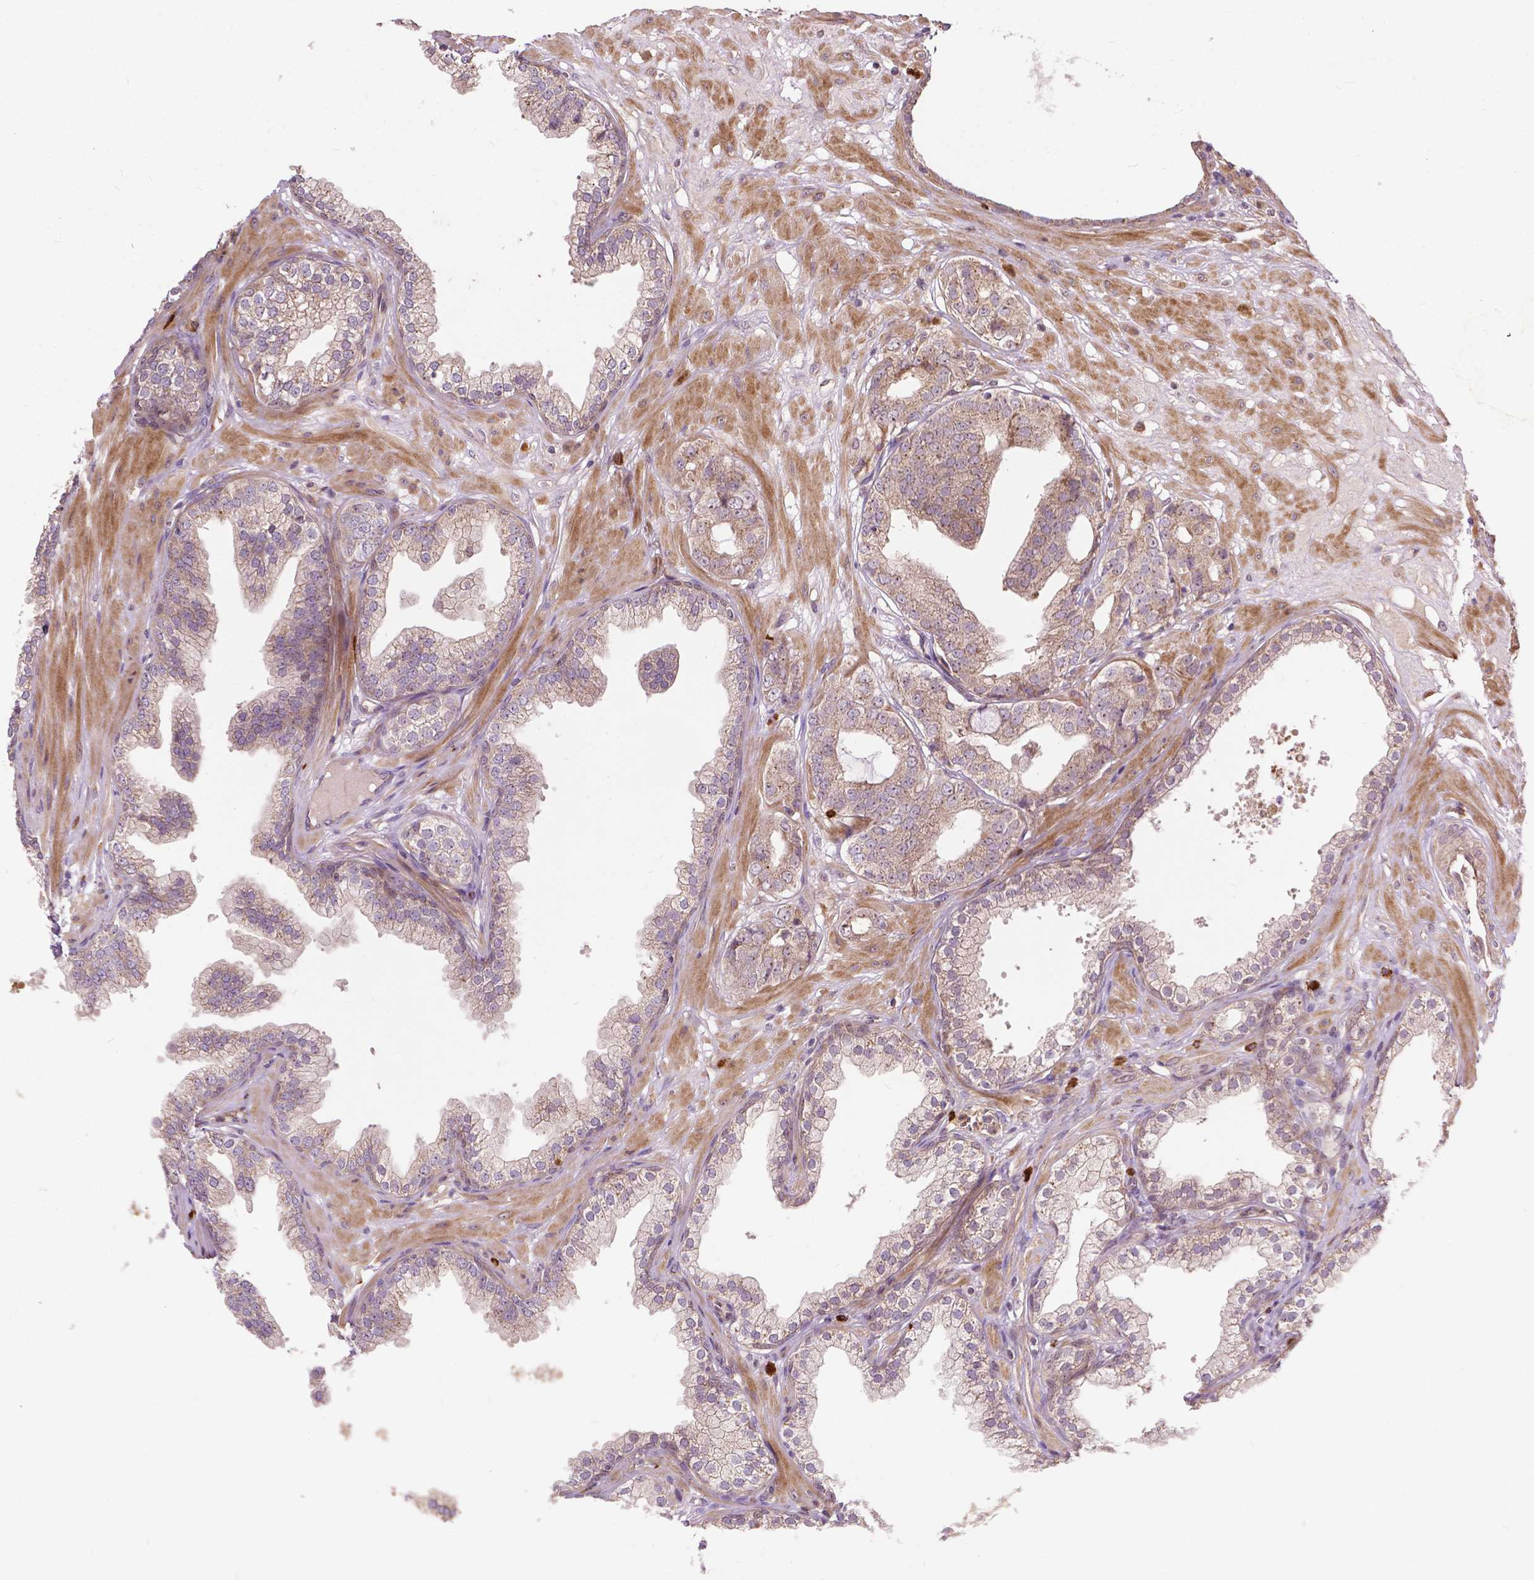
{"staining": {"intensity": "moderate", "quantity": "25%-75%", "location": "cytoplasmic/membranous,nuclear"}, "tissue": "prostate cancer", "cell_type": "Tumor cells", "image_type": "cancer", "snomed": [{"axis": "morphology", "description": "Adenocarcinoma, Low grade"}, {"axis": "topography", "description": "Prostate"}], "caption": "Approximately 25%-75% of tumor cells in human prostate adenocarcinoma (low-grade) display moderate cytoplasmic/membranous and nuclear protein expression as visualized by brown immunohistochemical staining.", "gene": "PARP3", "patient": {"sex": "male", "age": 60}}